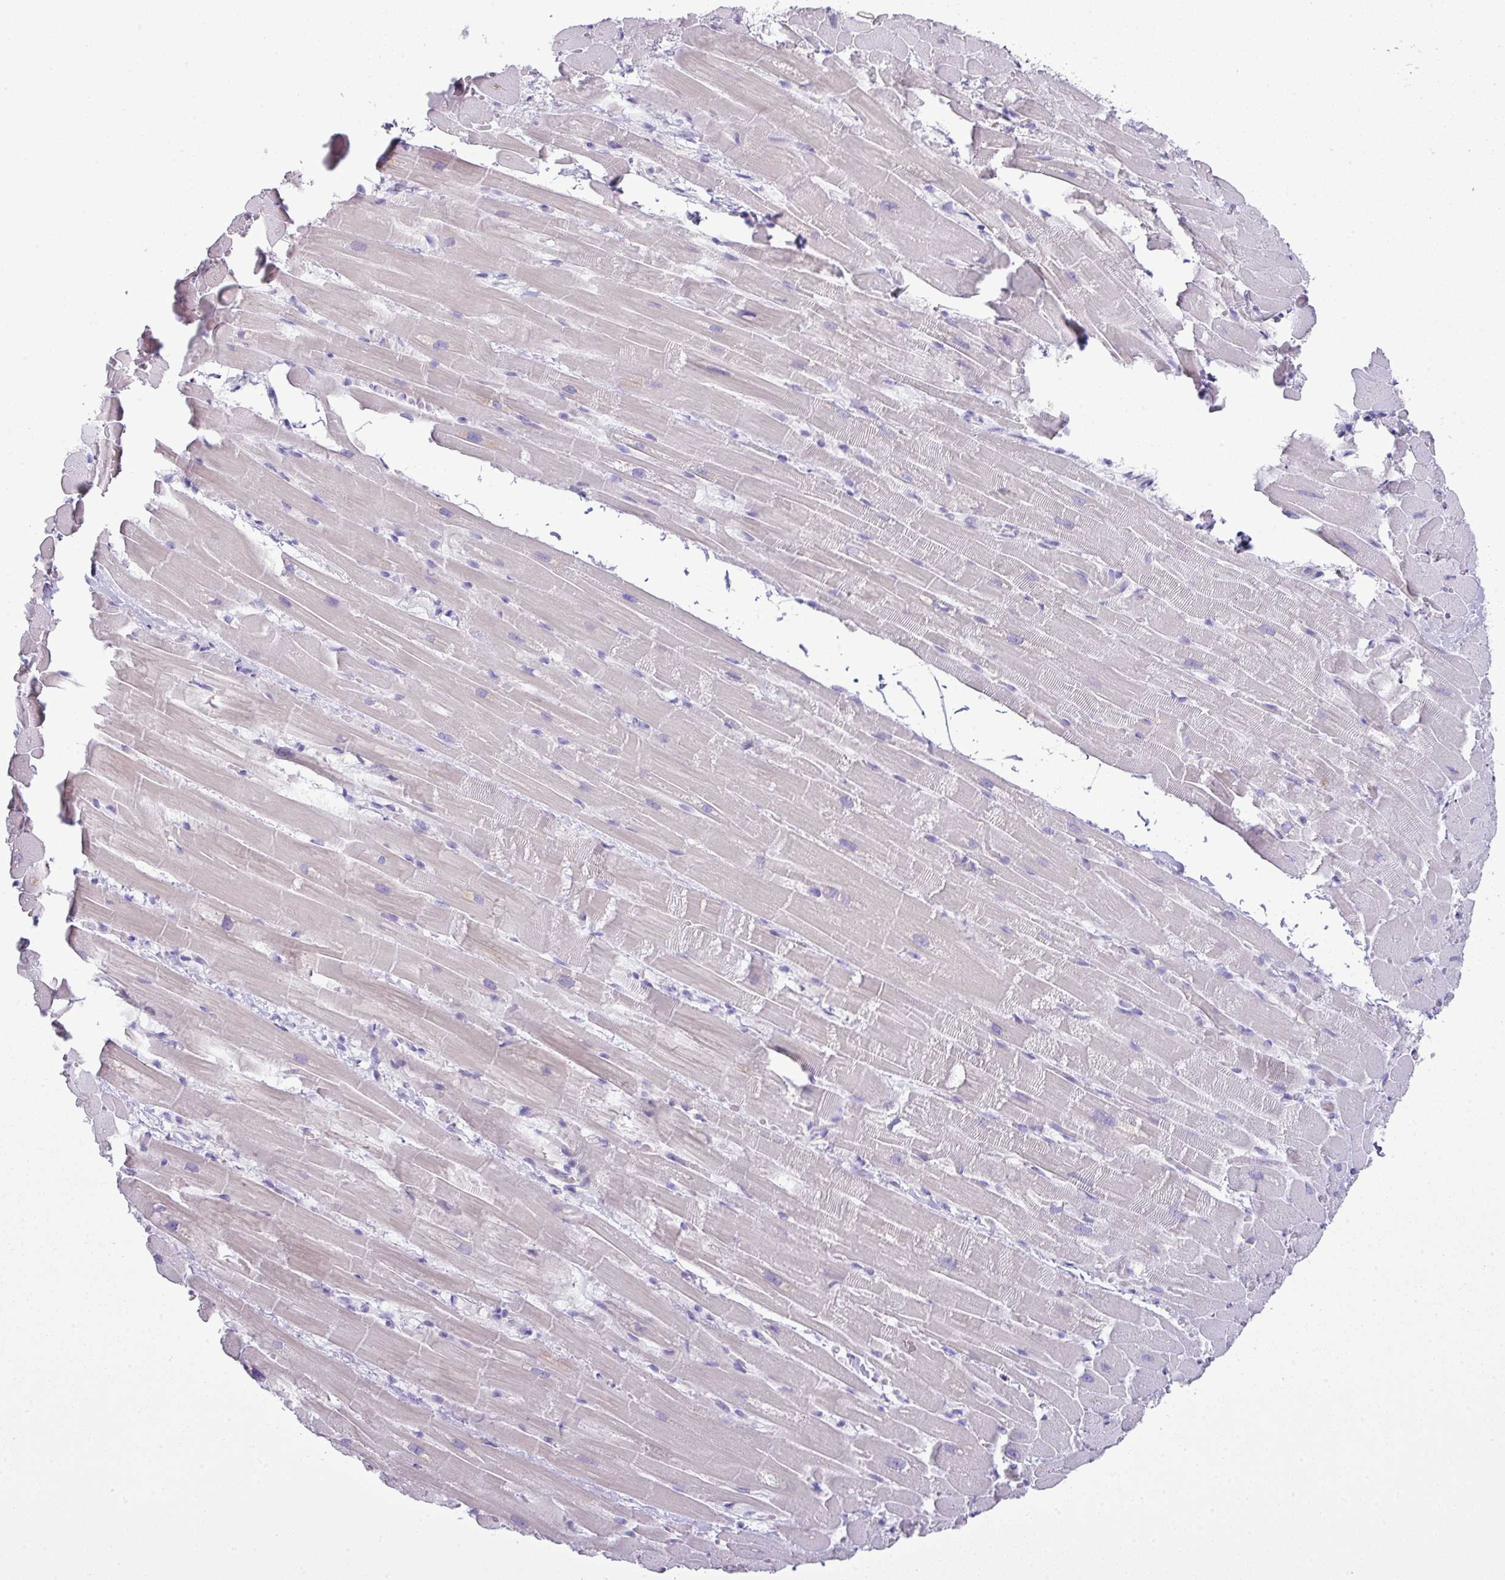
{"staining": {"intensity": "negative", "quantity": "none", "location": "none"}, "tissue": "heart muscle", "cell_type": "Cardiomyocytes", "image_type": "normal", "snomed": [{"axis": "morphology", "description": "Normal tissue, NOS"}, {"axis": "topography", "description": "Heart"}], "caption": "DAB immunohistochemical staining of unremarkable human heart muscle displays no significant staining in cardiomyocytes.", "gene": "GSTA1", "patient": {"sex": "male", "age": 37}}